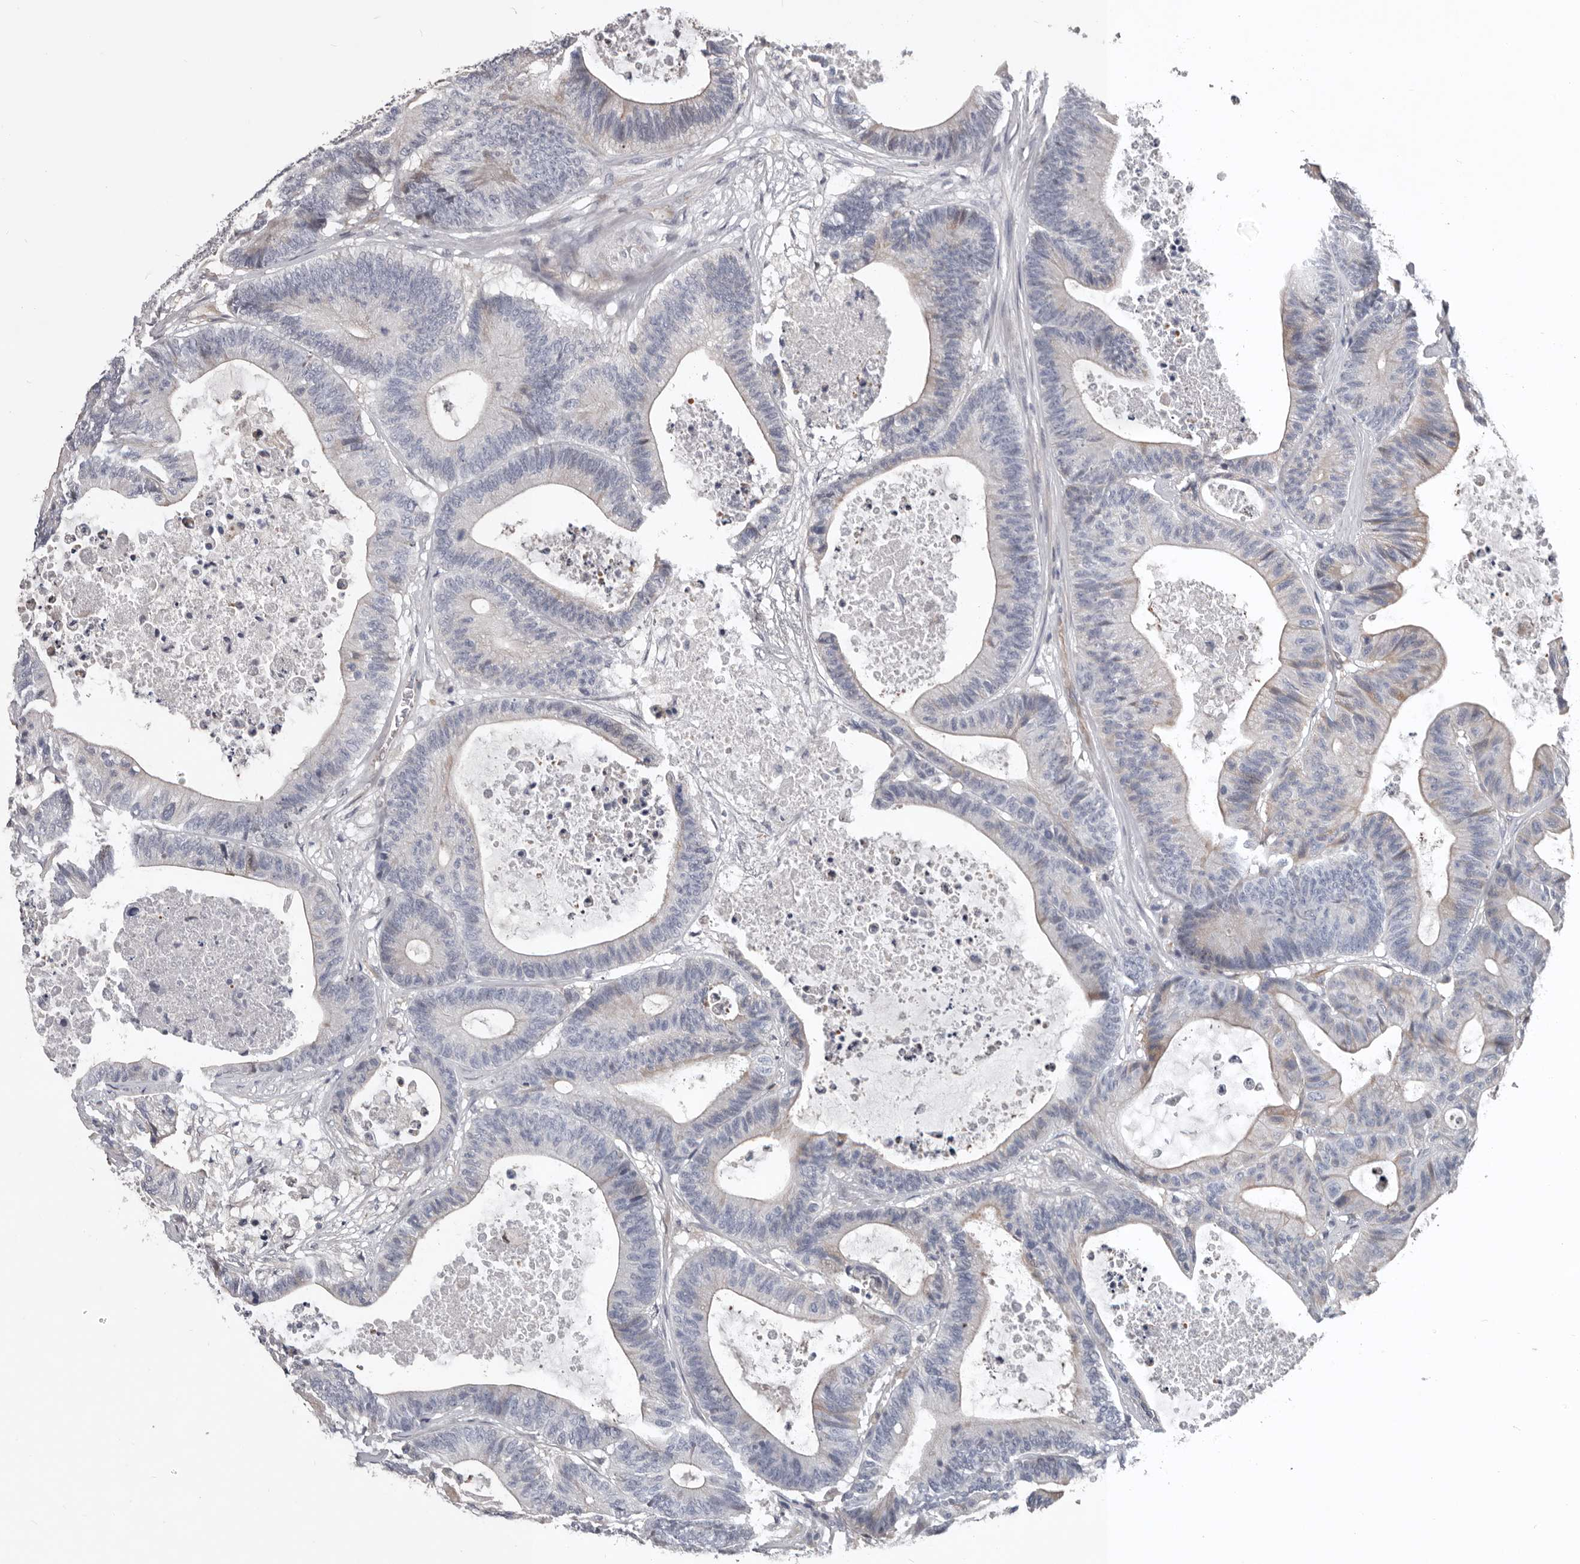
{"staining": {"intensity": "negative", "quantity": "none", "location": "none"}, "tissue": "colorectal cancer", "cell_type": "Tumor cells", "image_type": "cancer", "snomed": [{"axis": "morphology", "description": "Adenocarcinoma, NOS"}, {"axis": "topography", "description": "Colon"}], "caption": "High magnification brightfield microscopy of colorectal cancer (adenocarcinoma) stained with DAB (brown) and counterstained with hematoxylin (blue): tumor cells show no significant positivity.", "gene": "RNF217", "patient": {"sex": "female", "age": 84}}